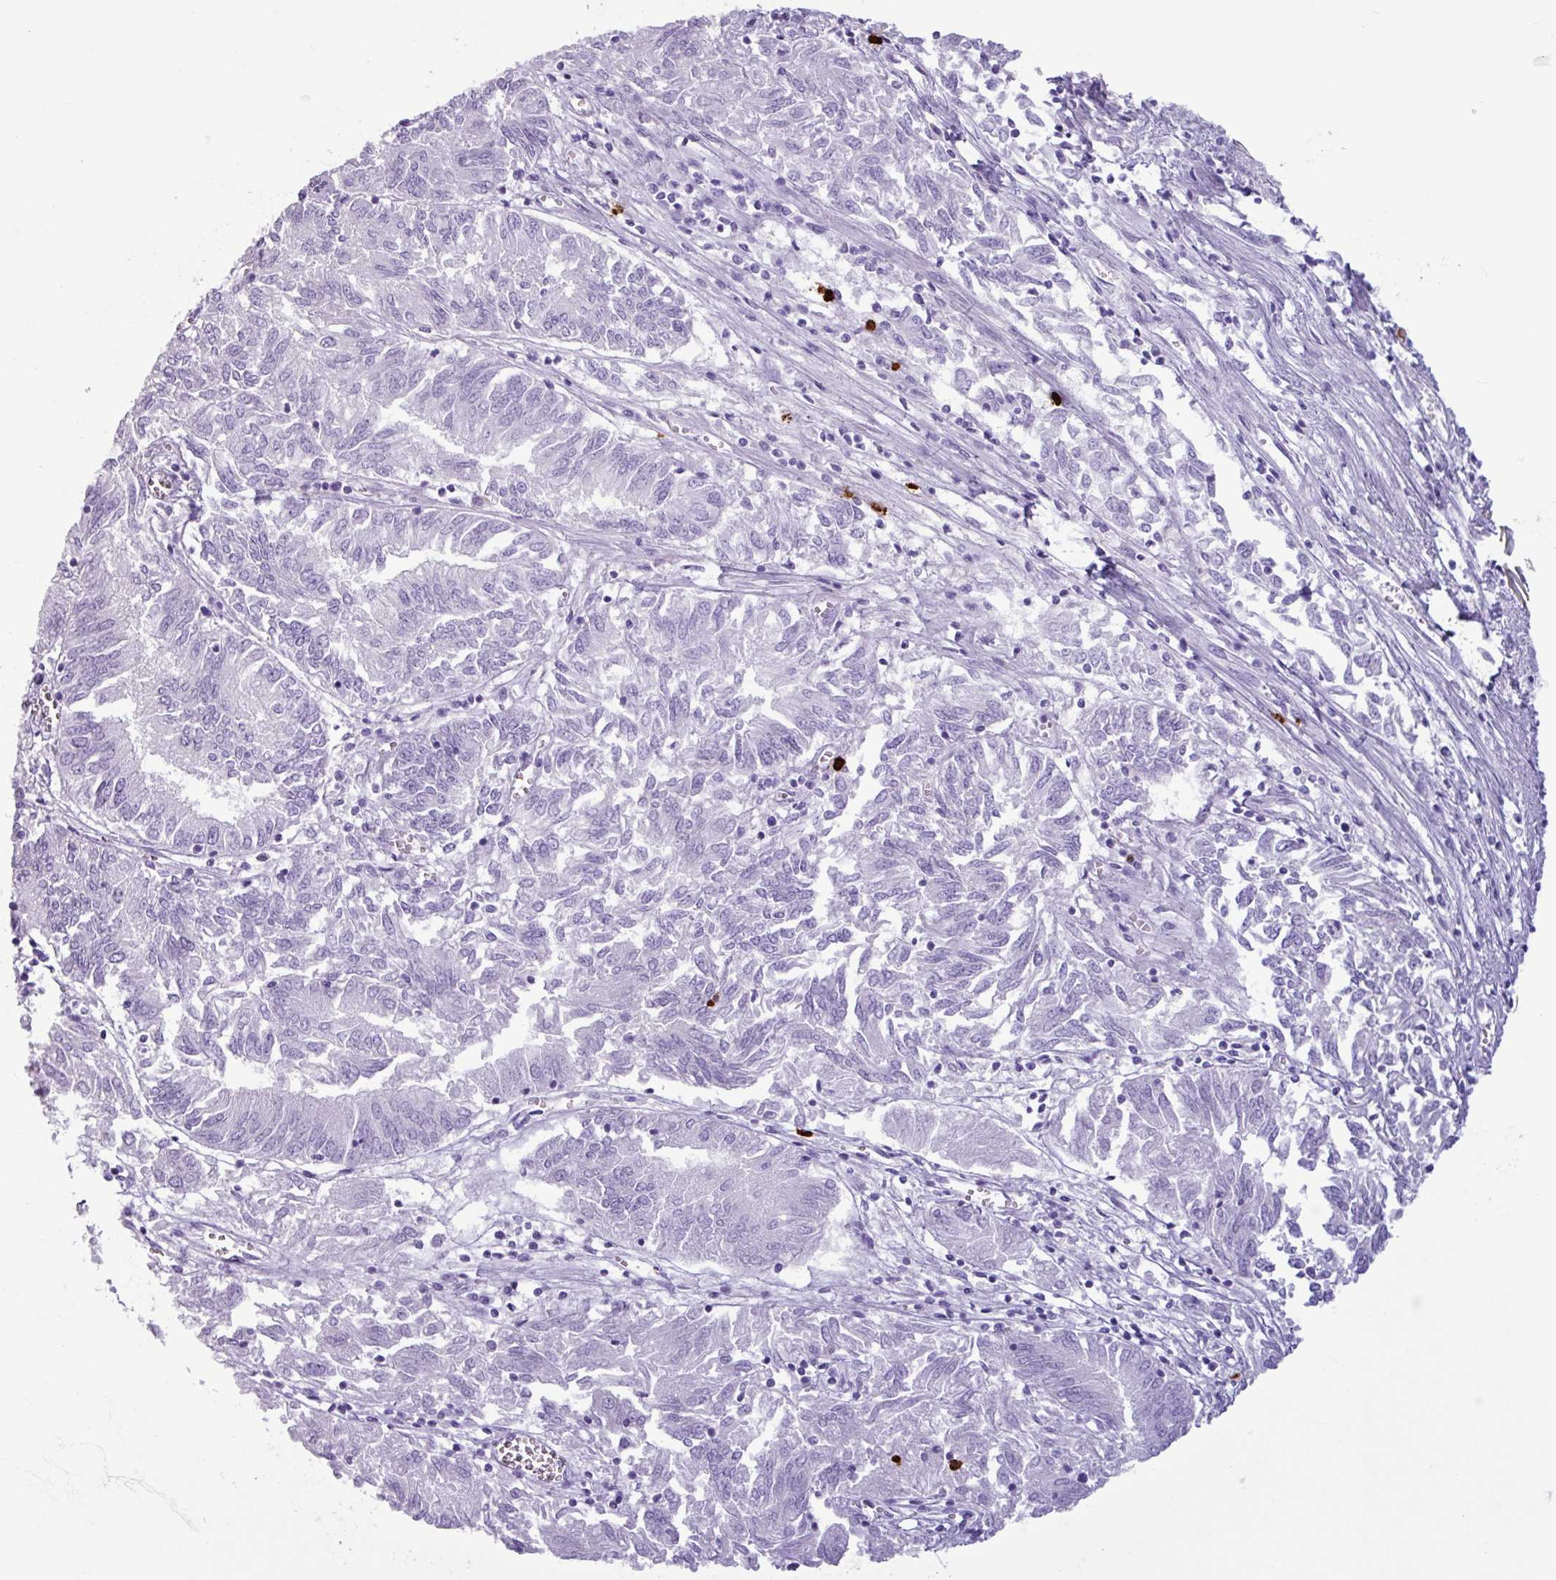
{"staining": {"intensity": "negative", "quantity": "none", "location": "none"}, "tissue": "endometrial cancer", "cell_type": "Tumor cells", "image_type": "cancer", "snomed": [{"axis": "morphology", "description": "Adenocarcinoma, NOS"}, {"axis": "topography", "description": "Endometrium"}], "caption": "IHC histopathology image of endometrial adenocarcinoma stained for a protein (brown), which exhibits no expression in tumor cells.", "gene": "TMEM178A", "patient": {"sex": "female", "age": 54}}